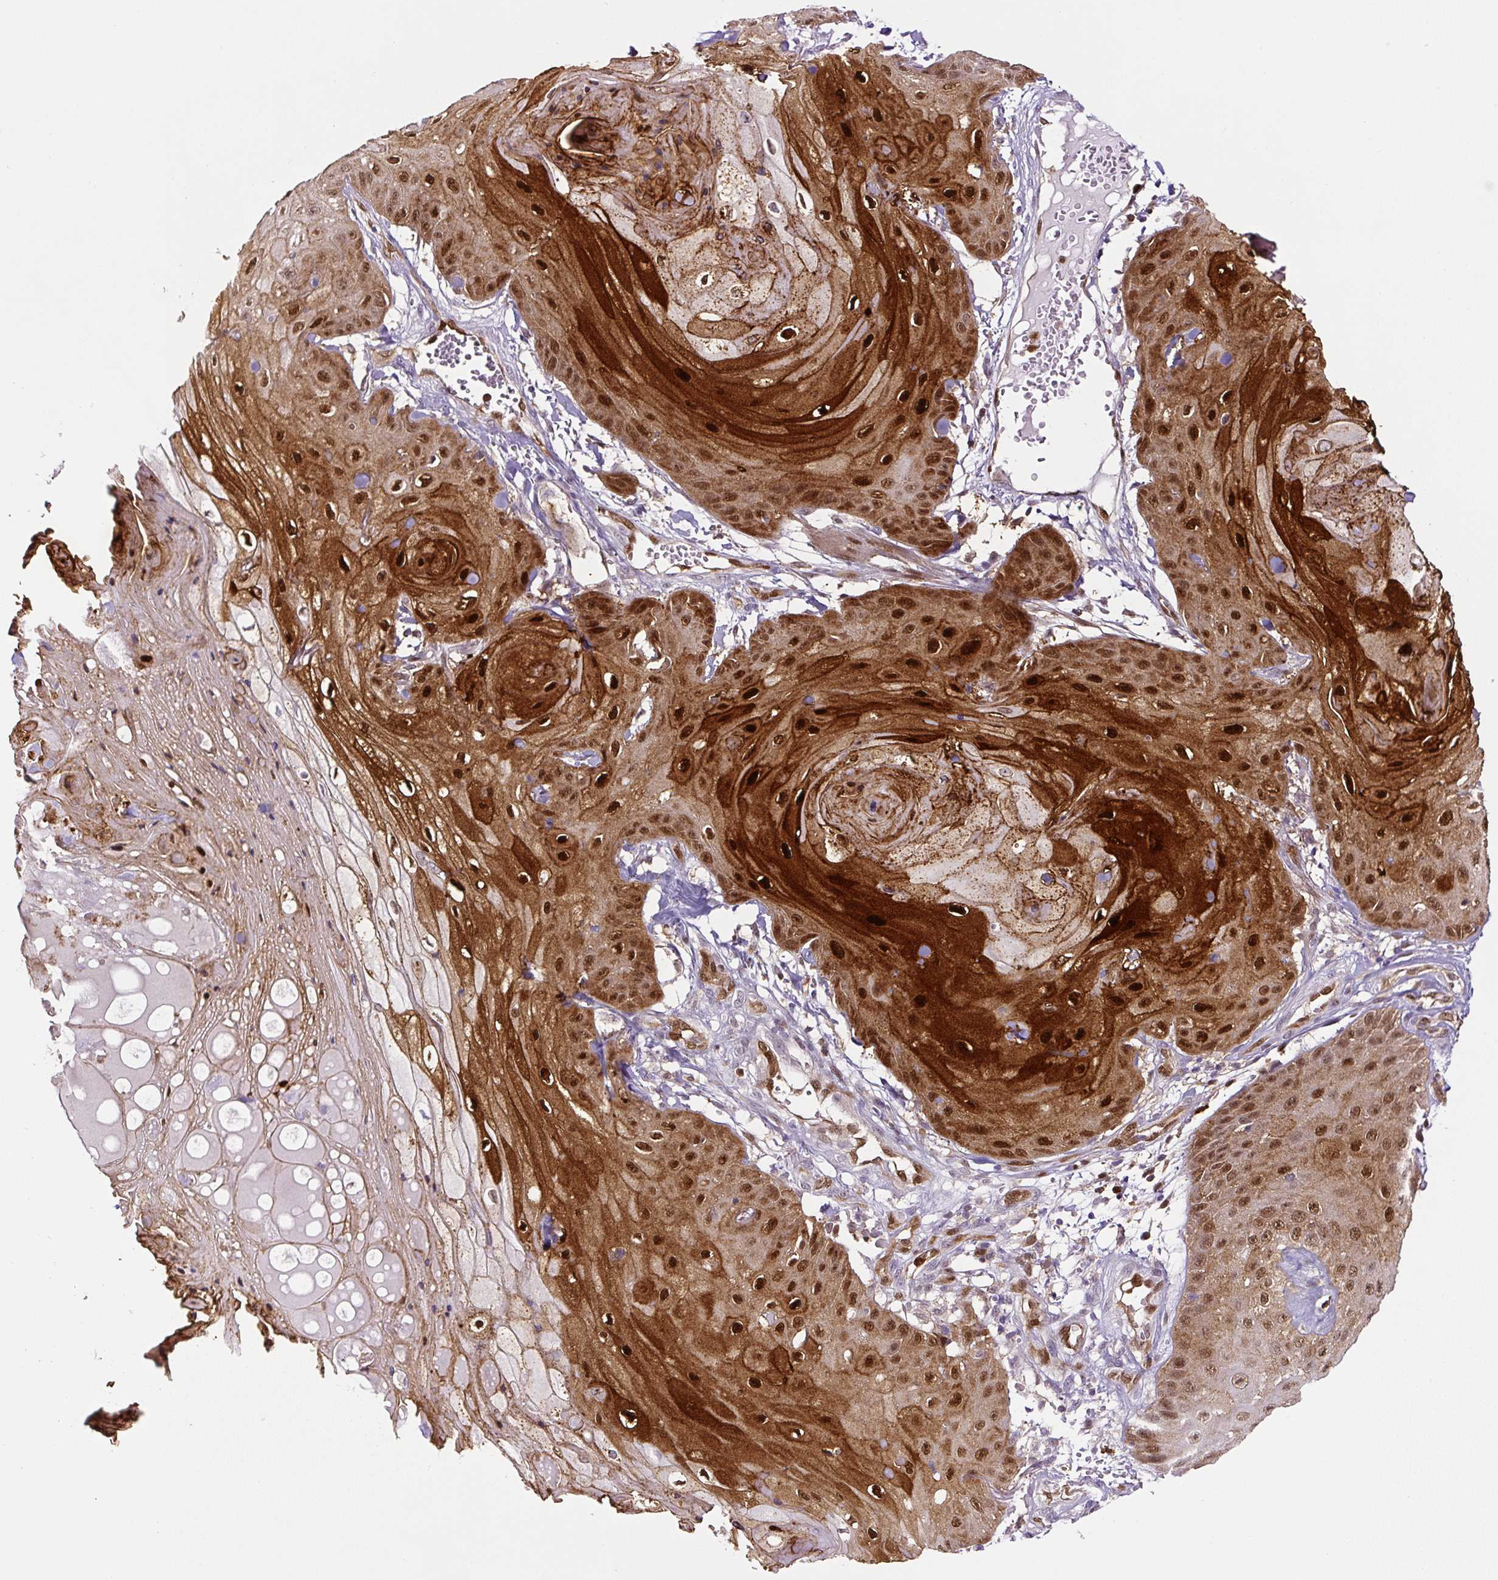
{"staining": {"intensity": "strong", "quantity": "25%-75%", "location": "cytoplasmic/membranous,nuclear"}, "tissue": "skin cancer", "cell_type": "Tumor cells", "image_type": "cancer", "snomed": [{"axis": "morphology", "description": "Squamous cell carcinoma, NOS"}, {"axis": "topography", "description": "Skin"}], "caption": "Immunohistochemical staining of skin cancer demonstrates strong cytoplasmic/membranous and nuclear protein staining in about 25%-75% of tumor cells.", "gene": "ANXA1", "patient": {"sex": "male", "age": 74}}